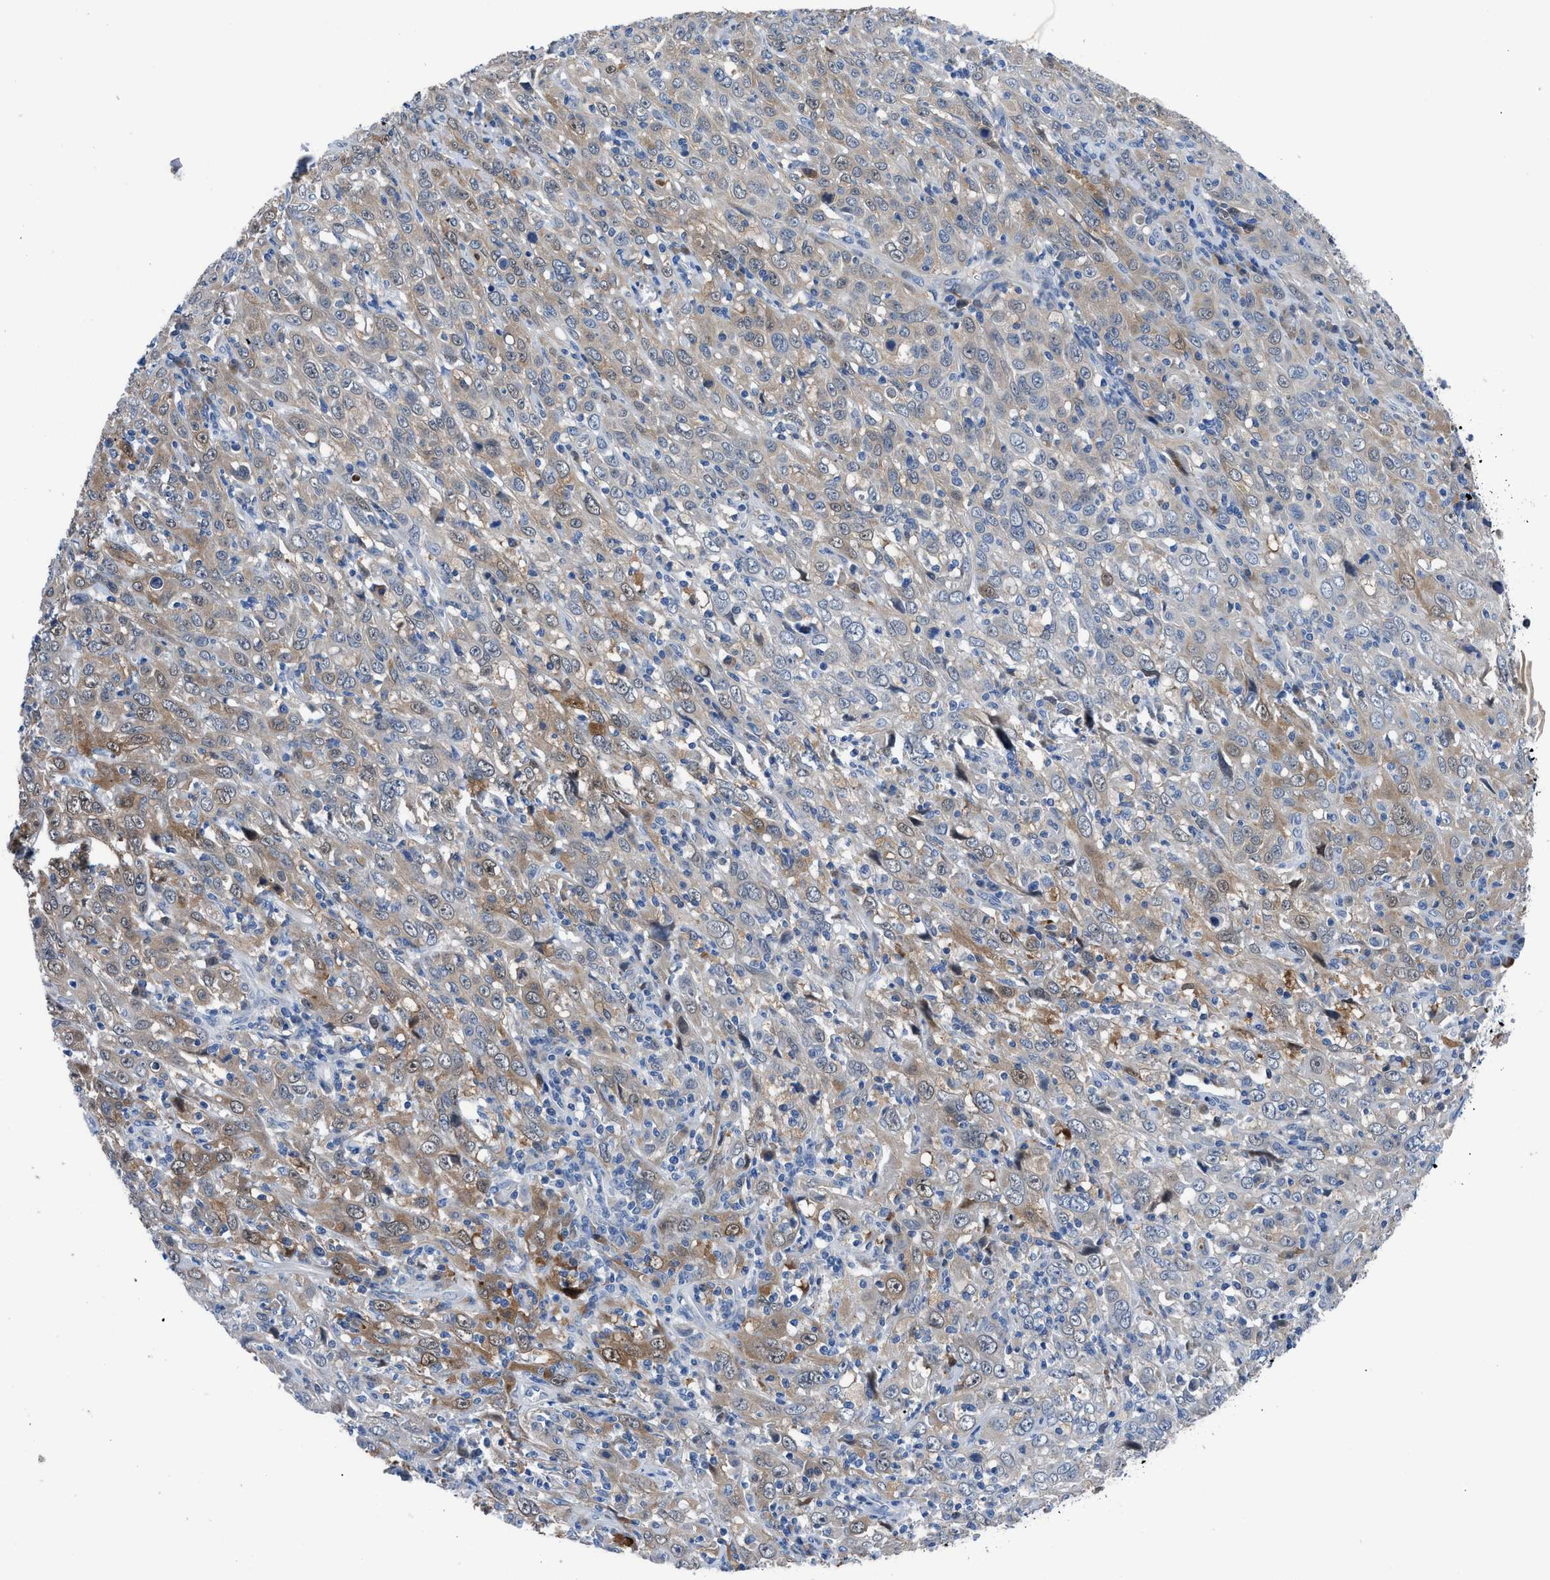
{"staining": {"intensity": "weak", "quantity": "25%-75%", "location": "cytoplasmic/membranous"}, "tissue": "cervical cancer", "cell_type": "Tumor cells", "image_type": "cancer", "snomed": [{"axis": "morphology", "description": "Squamous cell carcinoma, NOS"}, {"axis": "topography", "description": "Cervix"}], "caption": "This is an image of IHC staining of squamous cell carcinoma (cervical), which shows weak expression in the cytoplasmic/membranous of tumor cells.", "gene": "UAP1", "patient": {"sex": "female", "age": 46}}